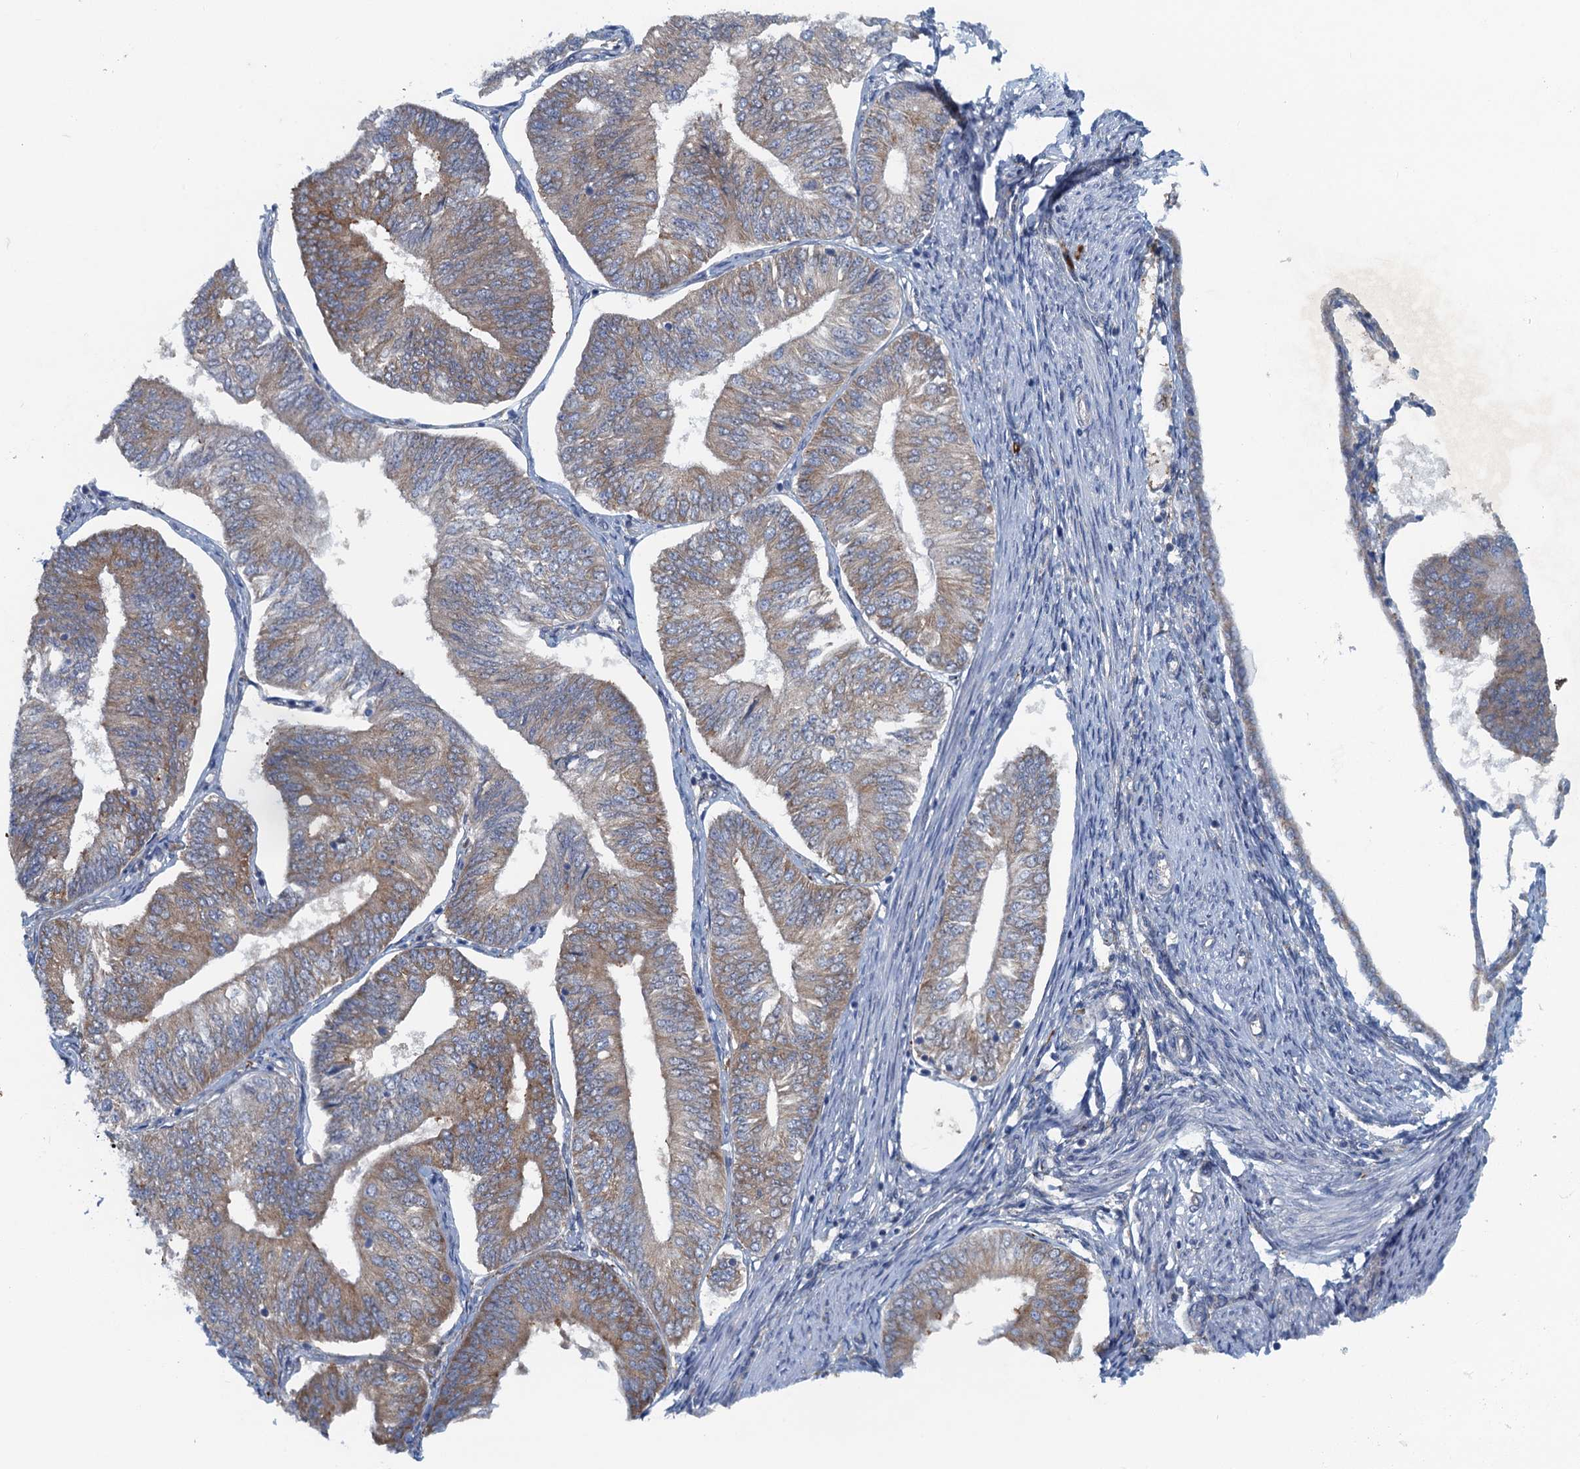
{"staining": {"intensity": "weak", "quantity": ">75%", "location": "cytoplasmic/membranous"}, "tissue": "endometrial cancer", "cell_type": "Tumor cells", "image_type": "cancer", "snomed": [{"axis": "morphology", "description": "Adenocarcinoma, NOS"}, {"axis": "topography", "description": "Endometrium"}], "caption": "Immunohistochemical staining of human endometrial adenocarcinoma reveals weak cytoplasmic/membranous protein positivity in about >75% of tumor cells. (Brightfield microscopy of DAB IHC at high magnification).", "gene": "MYDGF", "patient": {"sex": "female", "age": 58}}